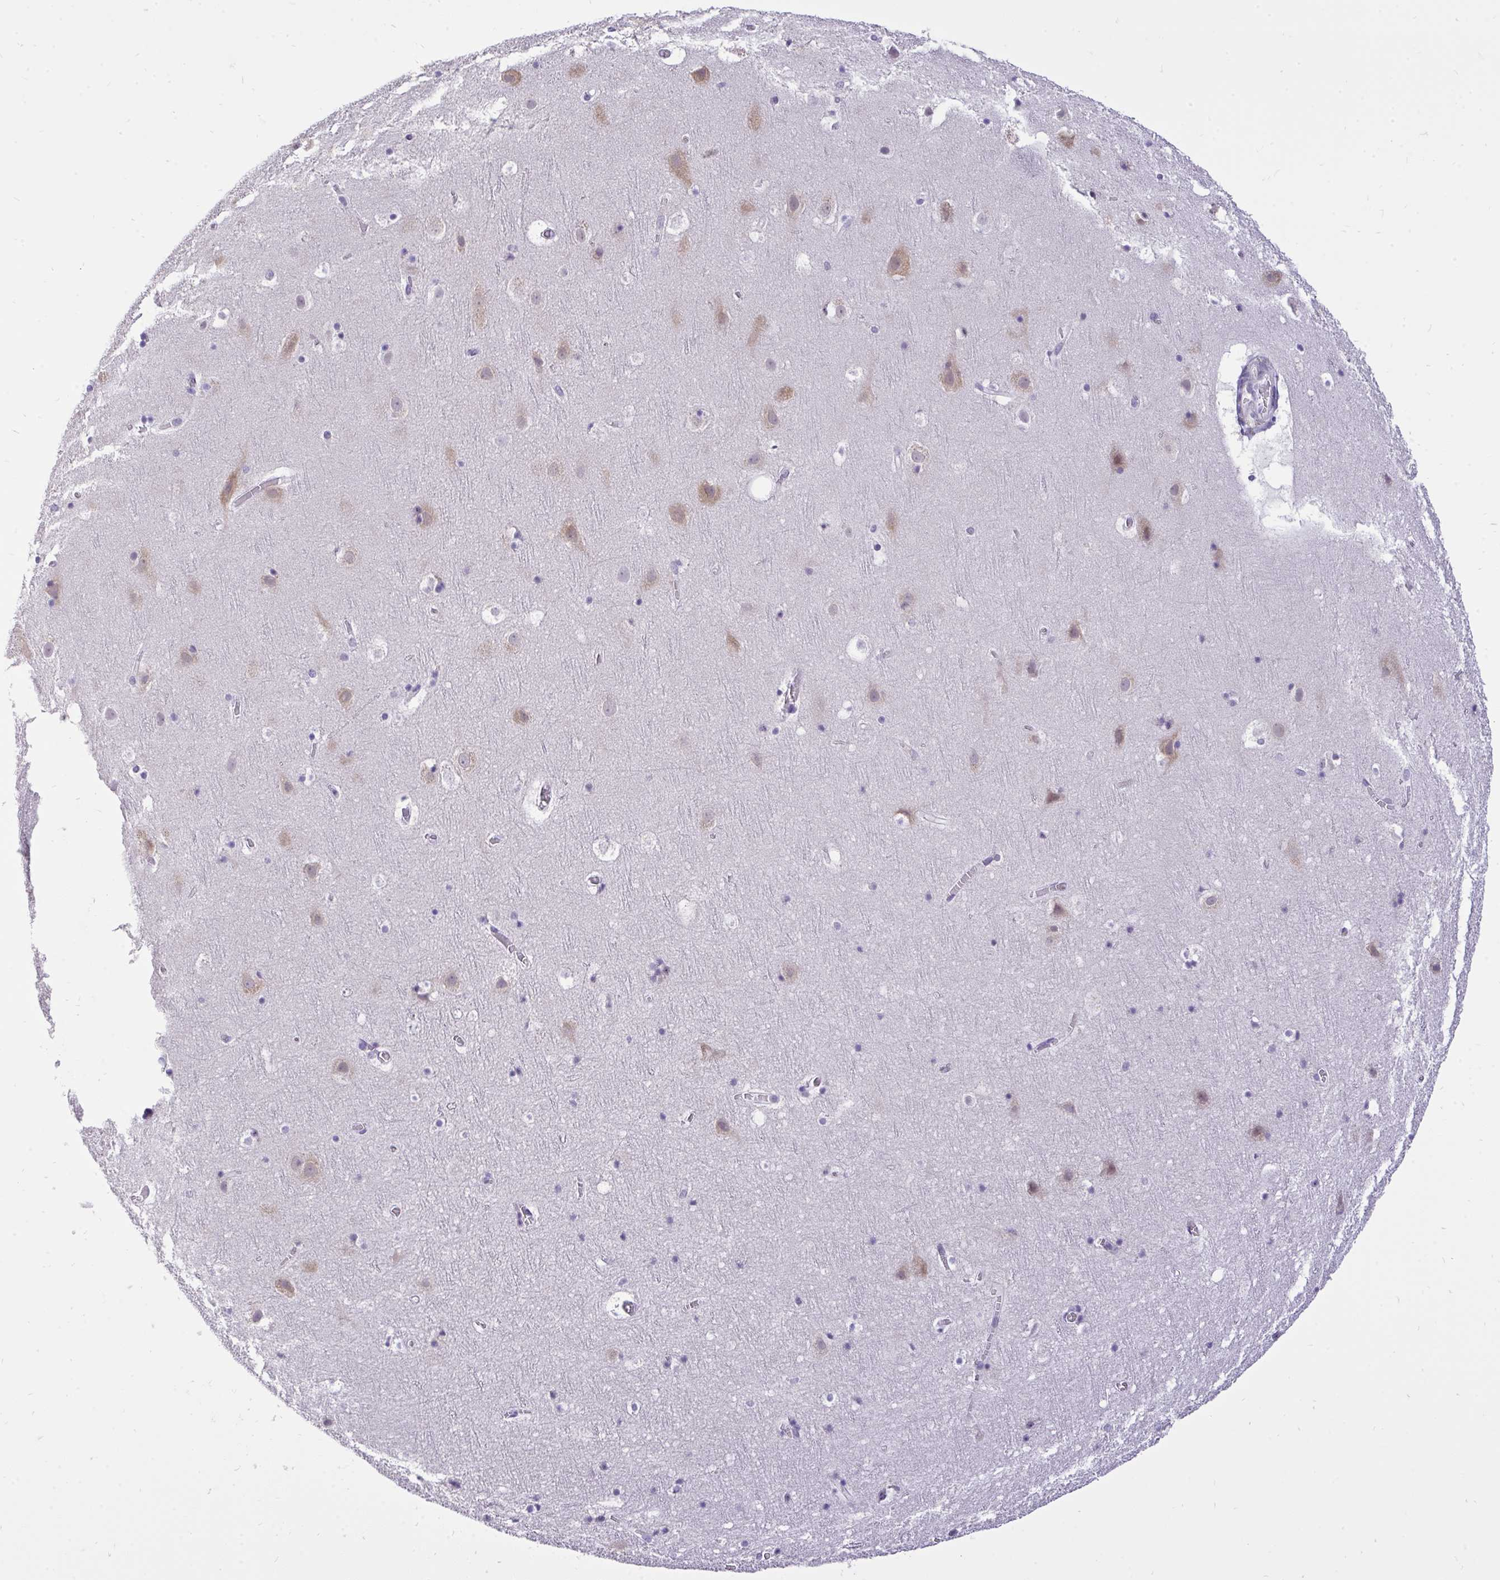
{"staining": {"intensity": "negative", "quantity": "none", "location": "none"}, "tissue": "cerebral cortex", "cell_type": "Endothelial cells", "image_type": "normal", "snomed": [{"axis": "morphology", "description": "Normal tissue, NOS"}, {"axis": "topography", "description": "Cerebral cortex"}], "caption": "Cerebral cortex stained for a protein using immunohistochemistry shows no staining endothelial cells.", "gene": "VGLL3", "patient": {"sex": "female", "age": 42}}